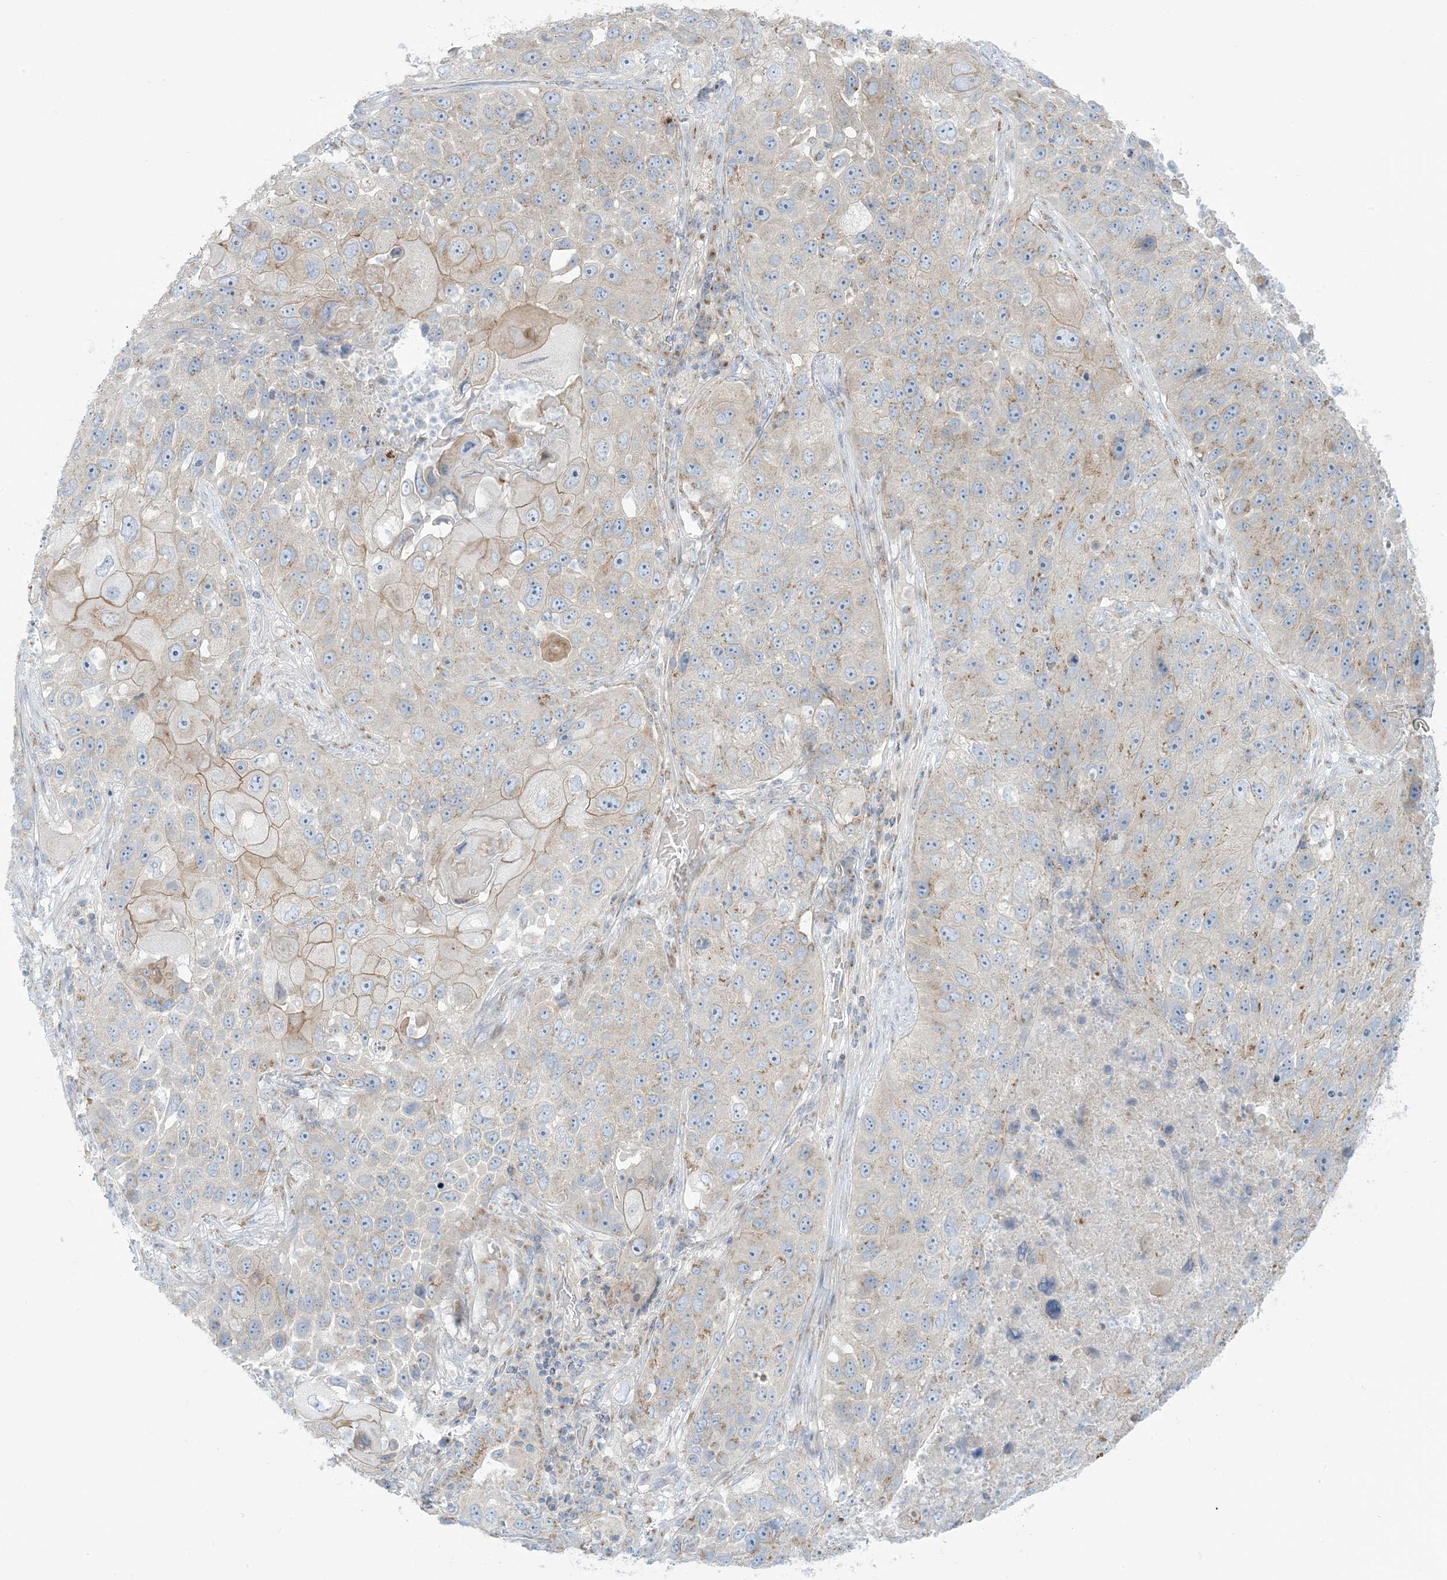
{"staining": {"intensity": "moderate", "quantity": "<25%", "location": "cytoplasmic/membranous"}, "tissue": "lung cancer", "cell_type": "Tumor cells", "image_type": "cancer", "snomed": [{"axis": "morphology", "description": "Squamous cell carcinoma, NOS"}, {"axis": "topography", "description": "Lung"}], "caption": "A brown stain shows moderate cytoplasmic/membranous expression of a protein in lung squamous cell carcinoma tumor cells.", "gene": "AFTPH", "patient": {"sex": "male", "age": 61}}